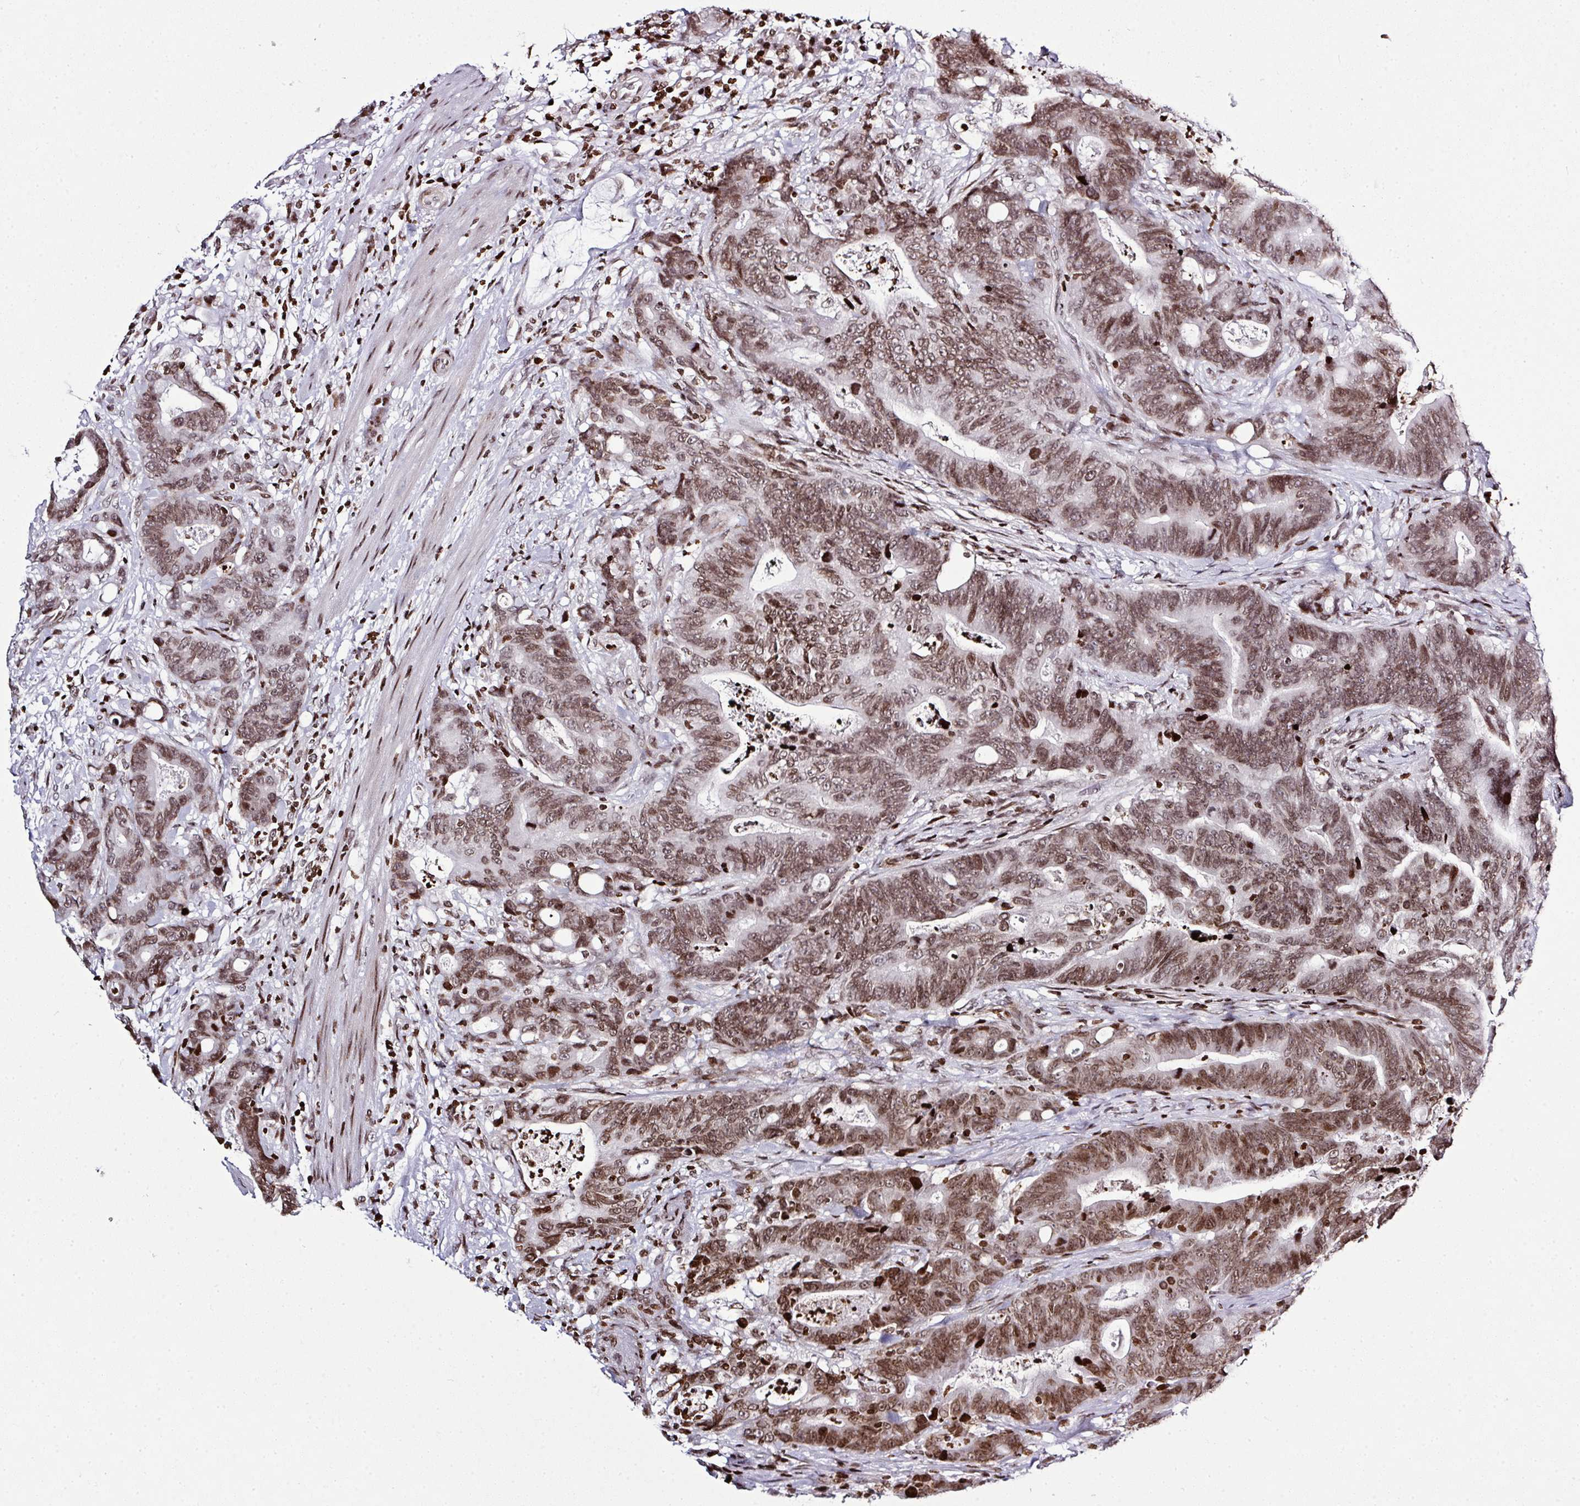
{"staining": {"intensity": "moderate", "quantity": ">75%", "location": "nuclear"}, "tissue": "colorectal cancer", "cell_type": "Tumor cells", "image_type": "cancer", "snomed": [{"axis": "morphology", "description": "Adenocarcinoma, NOS"}, {"axis": "topography", "description": "Colon"}], "caption": "This is a photomicrograph of IHC staining of colorectal cancer, which shows moderate expression in the nuclear of tumor cells.", "gene": "RASL11A", "patient": {"sex": "female", "age": 82}}